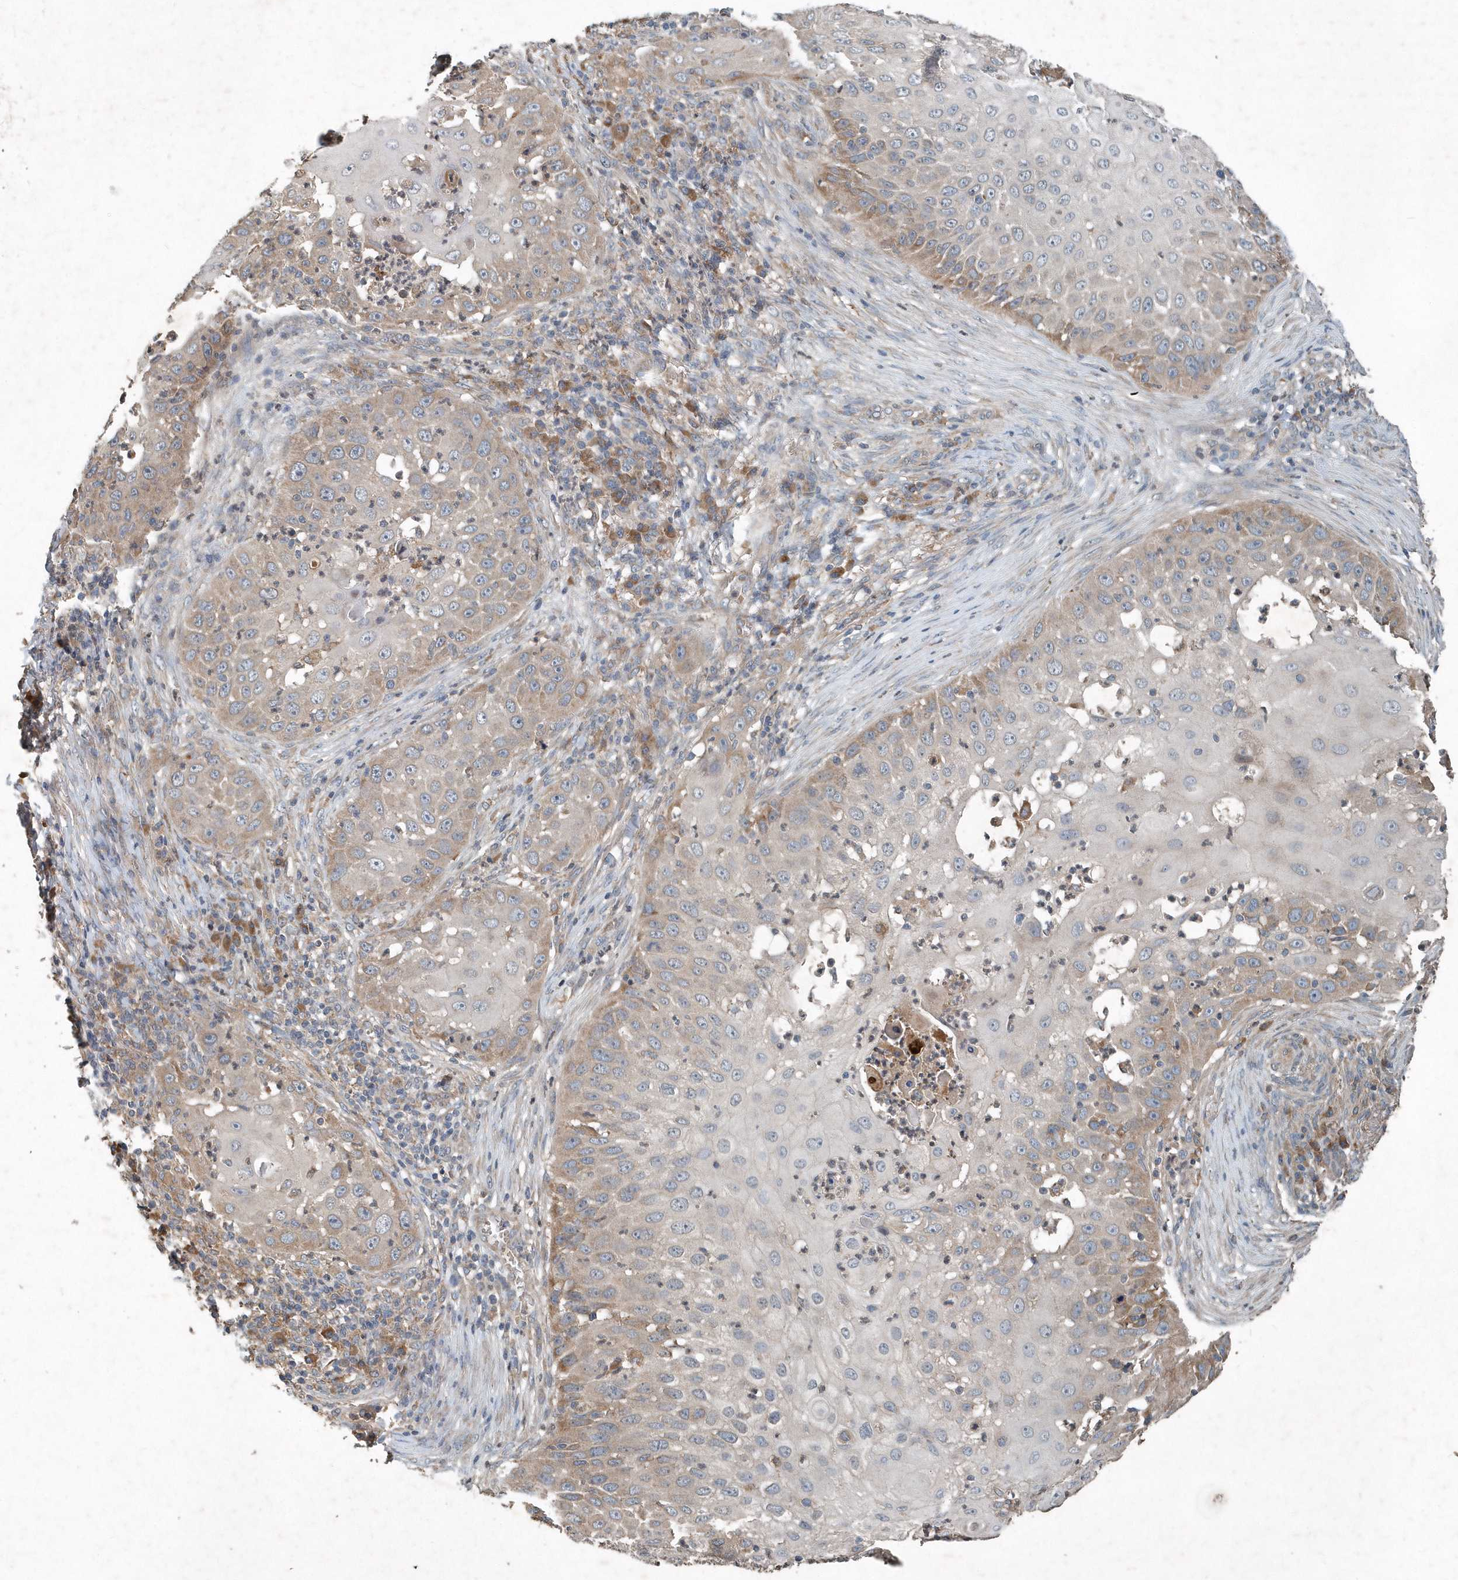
{"staining": {"intensity": "moderate", "quantity": "<25%", "location": "cytoplasmic/membranous"}, "tissue": "skin cancer", "cell_type": "Tumor cells", "image_type": "cancer", "snomed": [{"axis": "morphology", "description": "Squamous cell carcinoma, NOS"}, {"axis": "topography", "description": "Skin"}], "caption": "Moderate cytoplasmic/membranous positivity is appreciated in about <25% of tumor cells in skin squamous cell carcinoma. Using DAB (3,3'-diaminobenzidine) (brown) and hematoxylin (blue) stains, captured at high magnification using brightfield microscopy.", "gene": "SCFD2", "patient": {"sex": "female", "age": 44}}